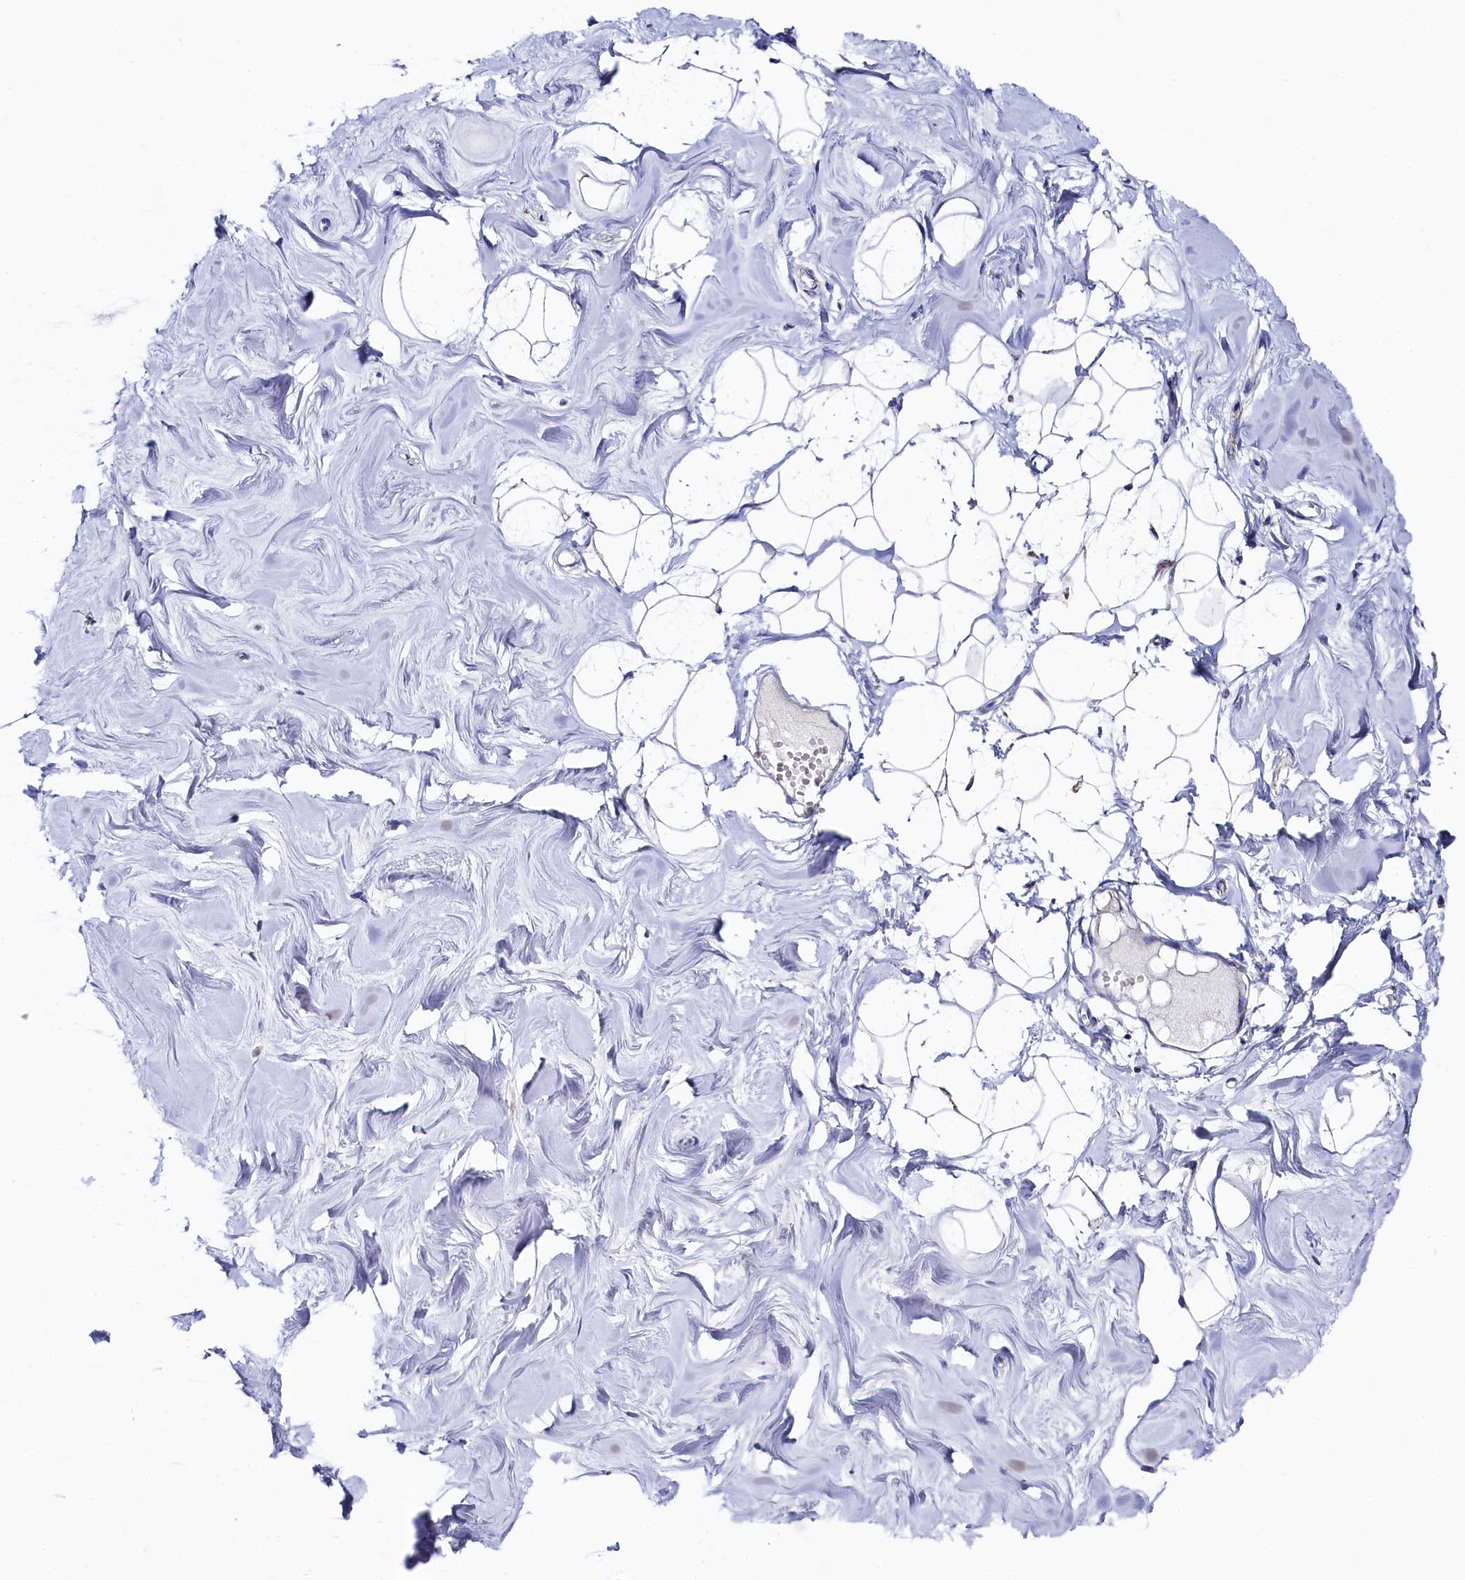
{"staining": {"intensity": "negative", "quantity": "none", "location": "none"}, "tissue": "breast", "cell_type": "Adipocytes", "image_type": "normal", "snomed": [{"axis": "morphology", "description": "Normal tissue, NOS"}, {"axis": "topography", "description": "Breast"}], "caption": "This is an immunohistochemistry (IHC) photomicrograph of benign breast. There is no positivity in adipocytes.", "gene": "MMAB", "patient": {"sex": "female", "age": 27}}